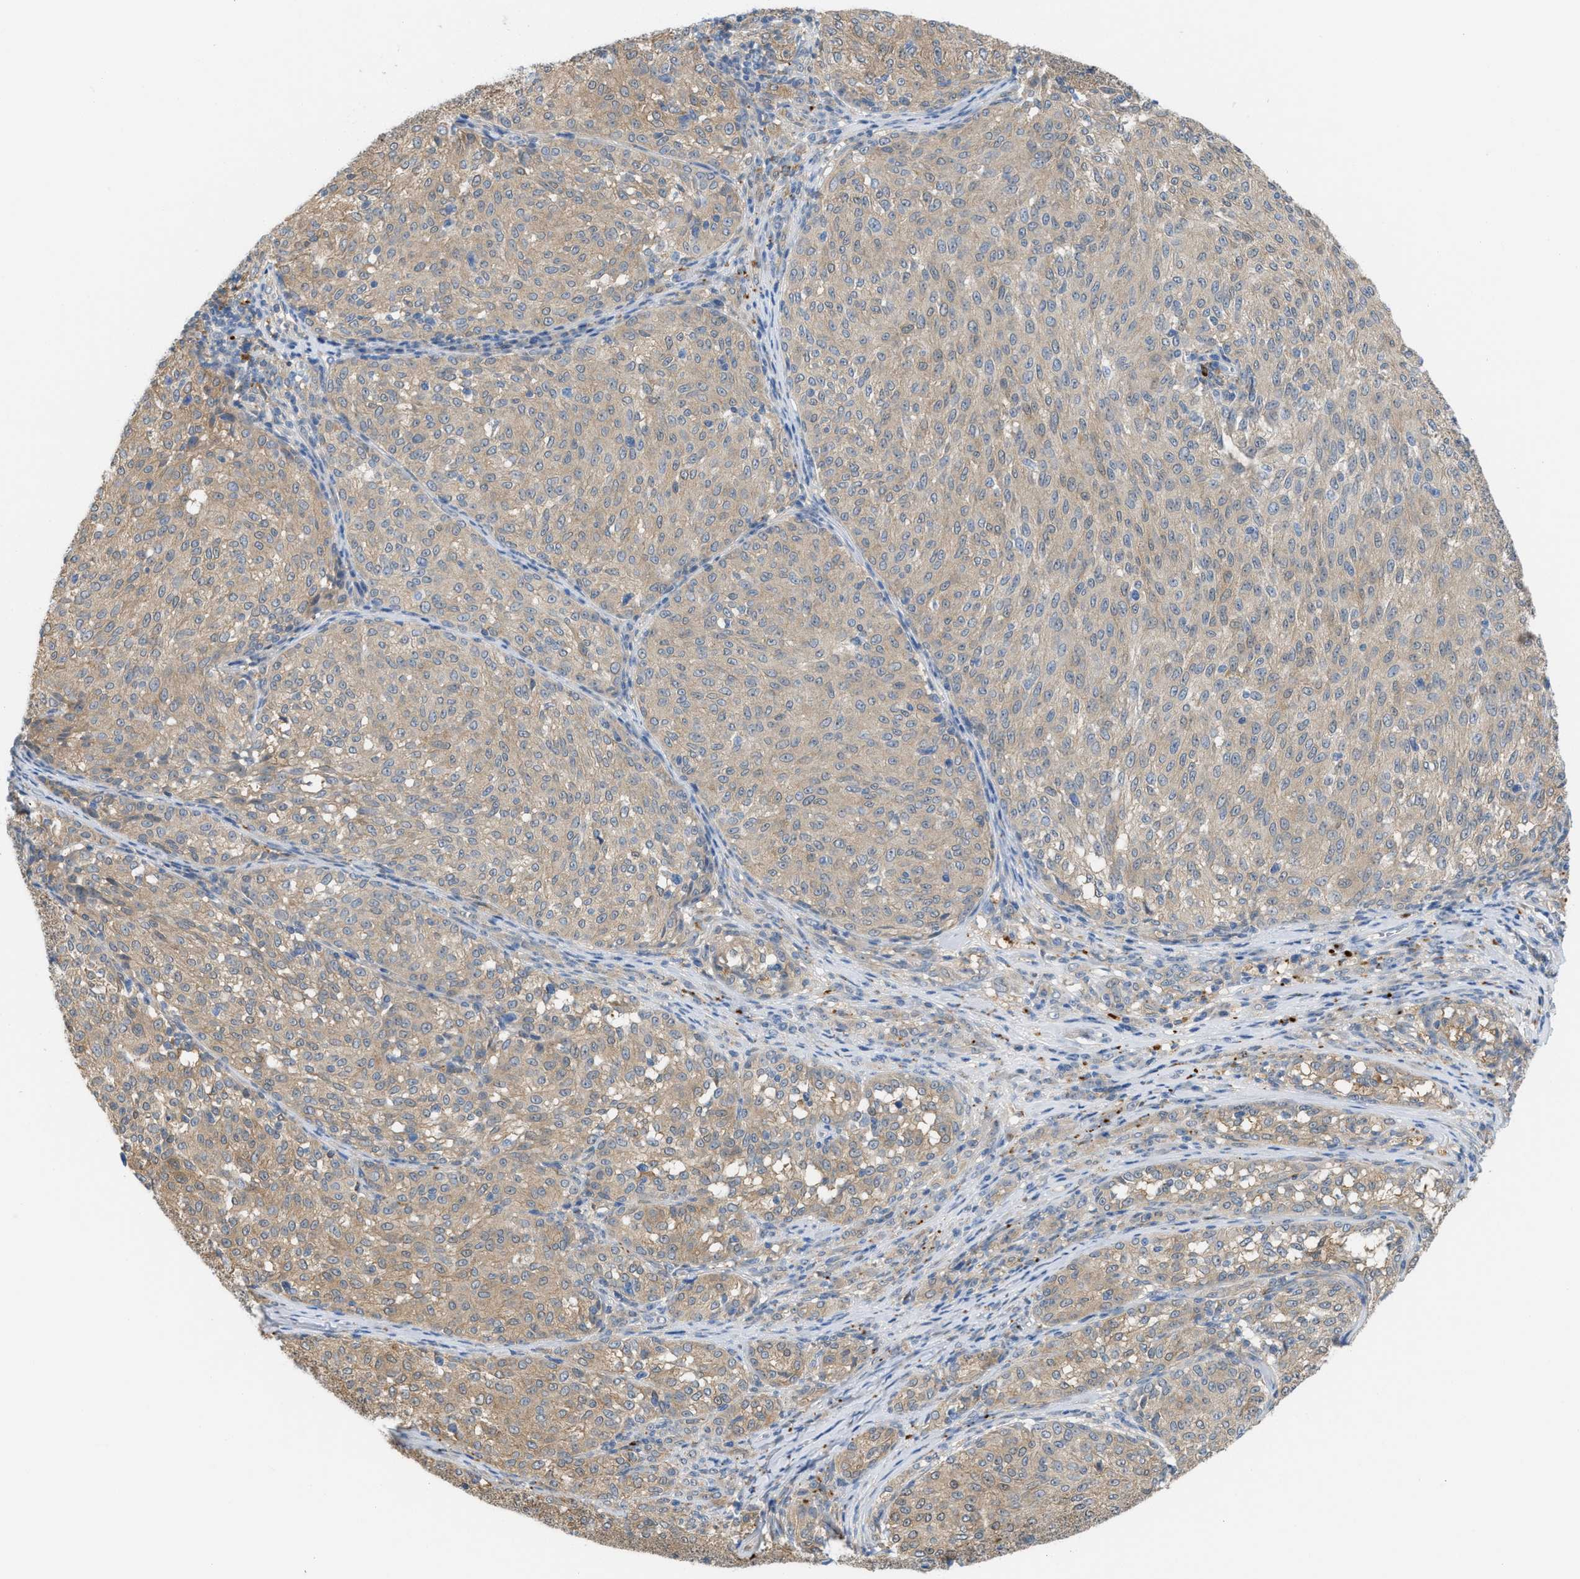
{"staining": {"intensity": "moderate", "quantity": ">75%", "location": "cytoplasmic/membranous"}, "tissue": "melanoma", "cell_type": "Tumor cells", "image_type": "cancer", "snomed": [{"axis": "morphology", "description": "Malignant melanoma, NOS"}, {"axis": "topography", "description": "Skin"}], "caption": "A high-resolution histopathology image shows IHC staining of malignant melanoma, which demonstrates moderate cytoplasmic/membranous positivity in about >75% of tumor cells.", "gene": "CSTB", "patient": {"sex": "female", "age": 72}}